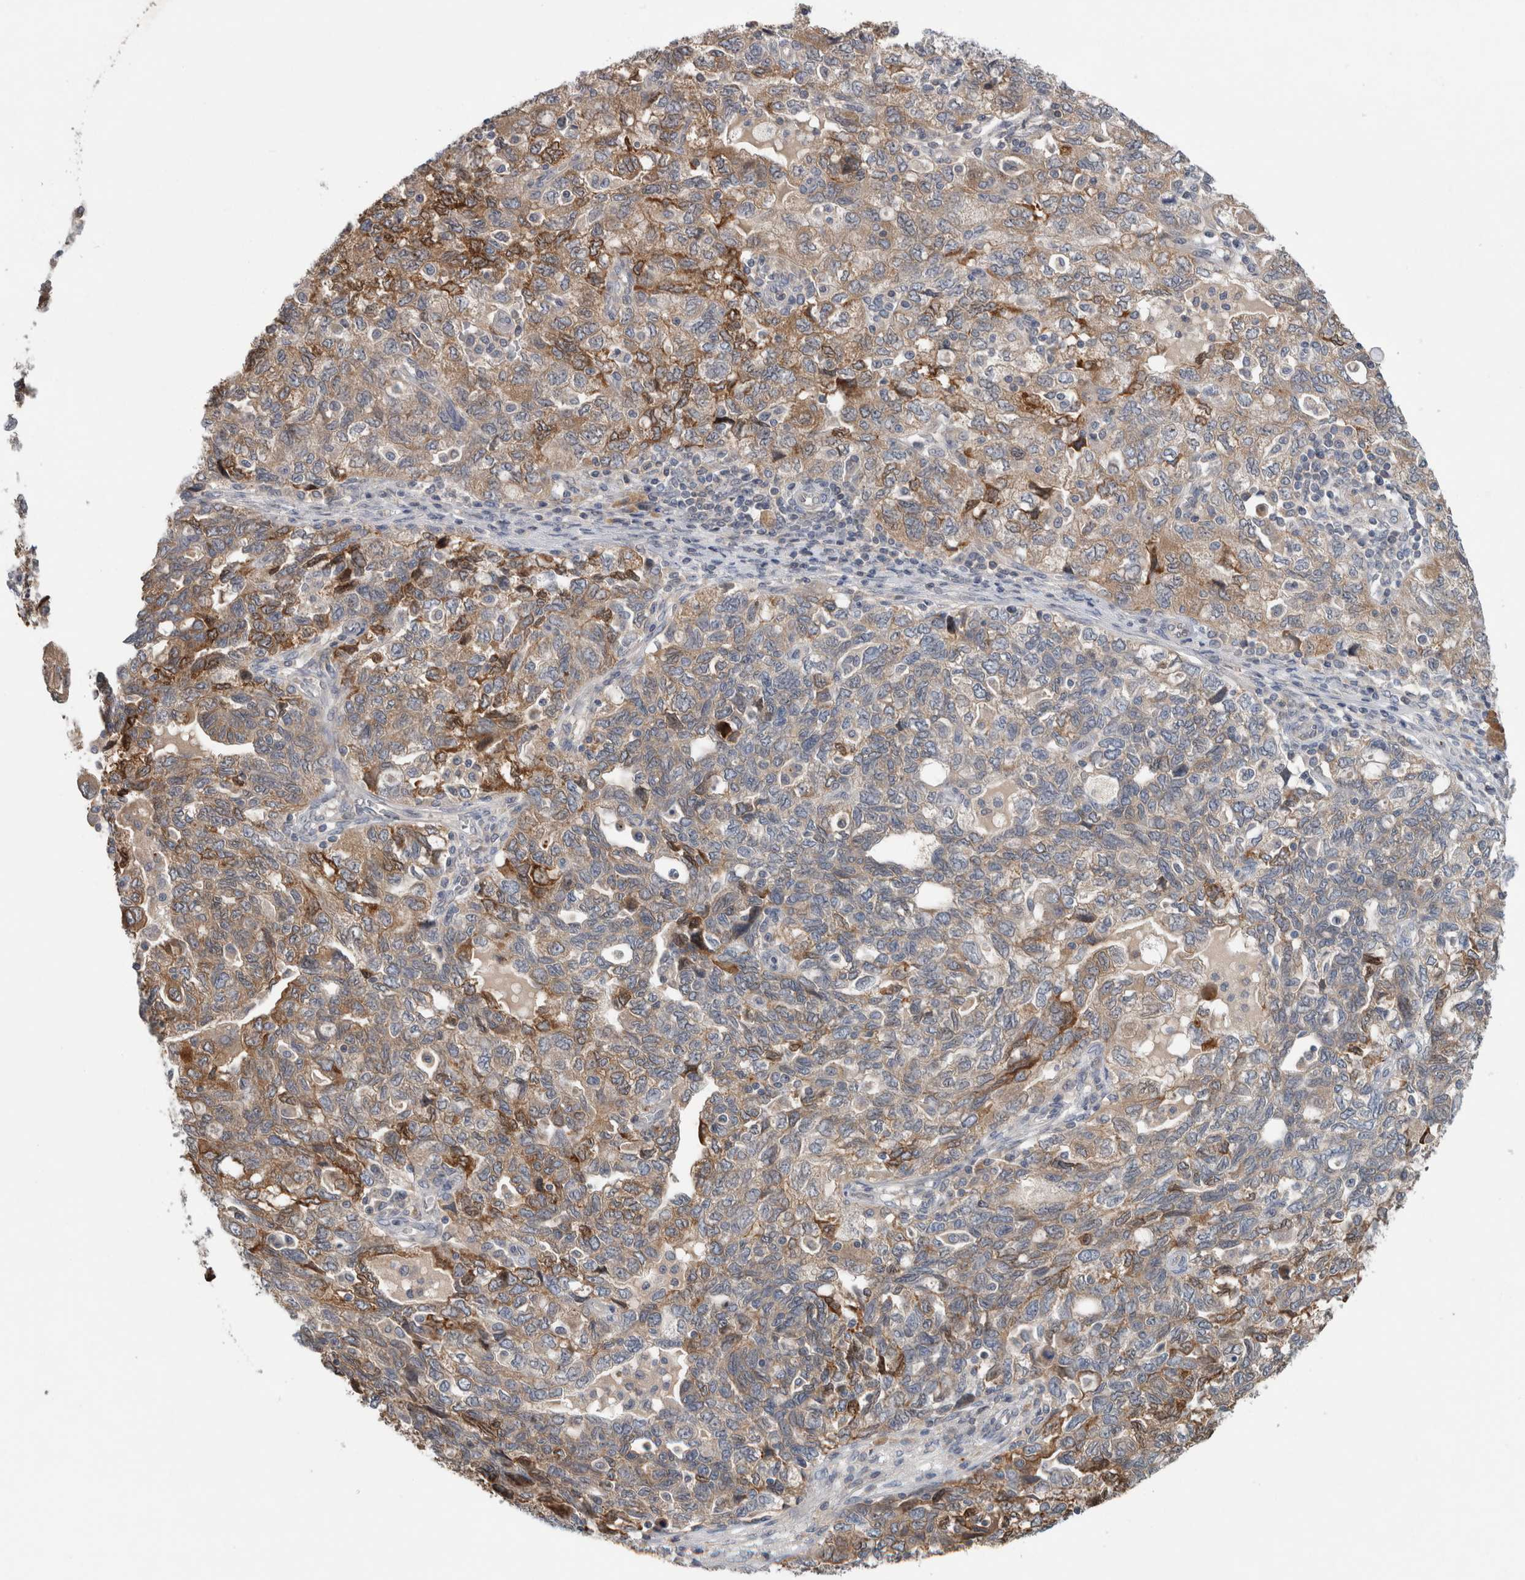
{"staining": {"intensity": "moderate", "quantity": "25%-75%", "location": "cytoplasmic/membranous"}, "tissue": "ovarian cancer", "cell_type": "Tumor cells", "image_type": "cancer", "snomed": [{"axis": "morphology", "description": "Carcinoma, NOS"}, {"axis": "morphology", "description": "Cystadenocarcinoma, serous, NOS"}, {"axis": "topography", "description": "Ovary"}], "caption": "Human ovarian cancer stained for a protein (brown) reveals moderate cytoplasmic/membranous positive expression in about 25%-75% of tumor cells.", "gene": "TARBP1", "patient": {"sex": "female", "age": 69}}